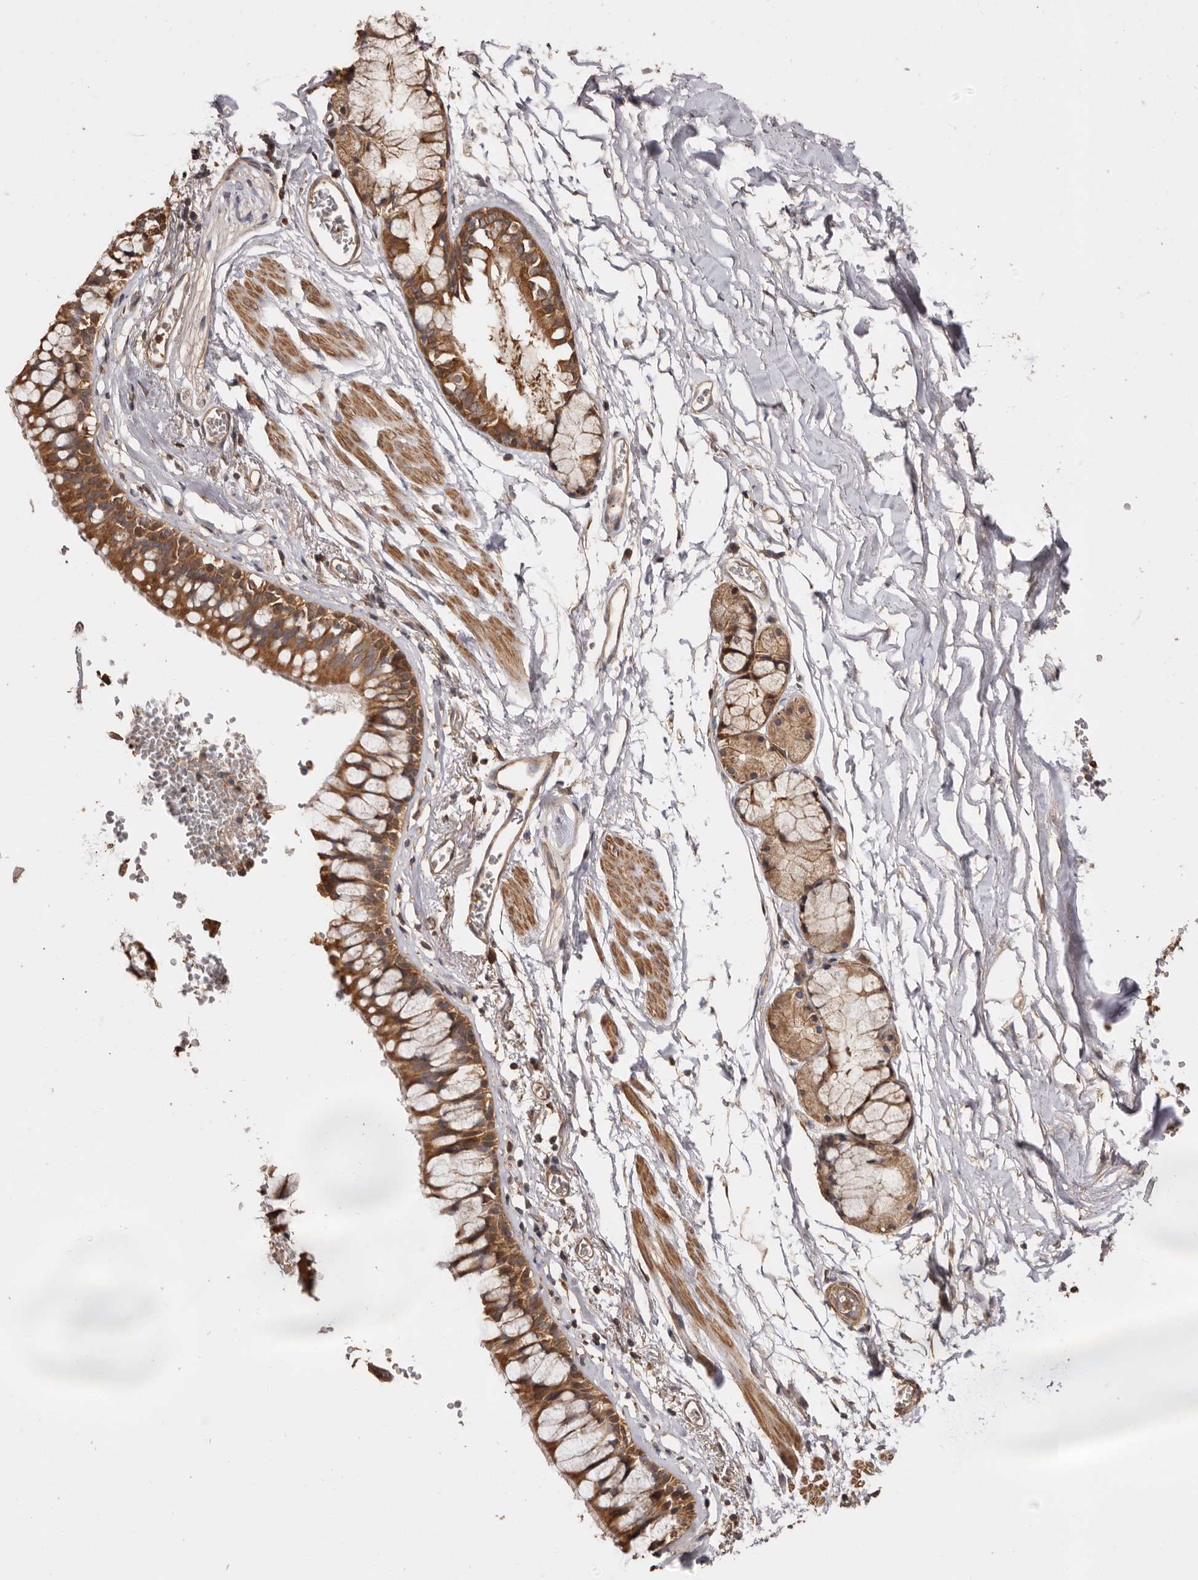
{"staining": {"intensity": "moderate", "quantity": ">75%", "location": "cytoplasmic/membranous"}, "tissue": "bronchus", "cell_type": "Respiratory epithelial cells", "image_type": "normal", "snomed": [{"axis": "morphology", "description": "Normal tissue, NOS"}, {"axis": "morphology", "description": "Inflammation, NOS"}, {"axis": "topography", "description": "Cartilage tissue"}, {"axis": "topography", "description": "Bronchus"}, {"axis": "topography", "description": "Lung"}], "caption": "DAB (3,3'-diaminobenzidine) immunohistochemical staining of normal bronchus displays moderate cytoplasmic/membranous protein staining in approximately >75% of respiratory epithelial cells. (DAB IHC, brown staining for protein, blue staining for nuclei).", "gene": "COQ8B", "patient": {"sex": "female", "age": 64}}